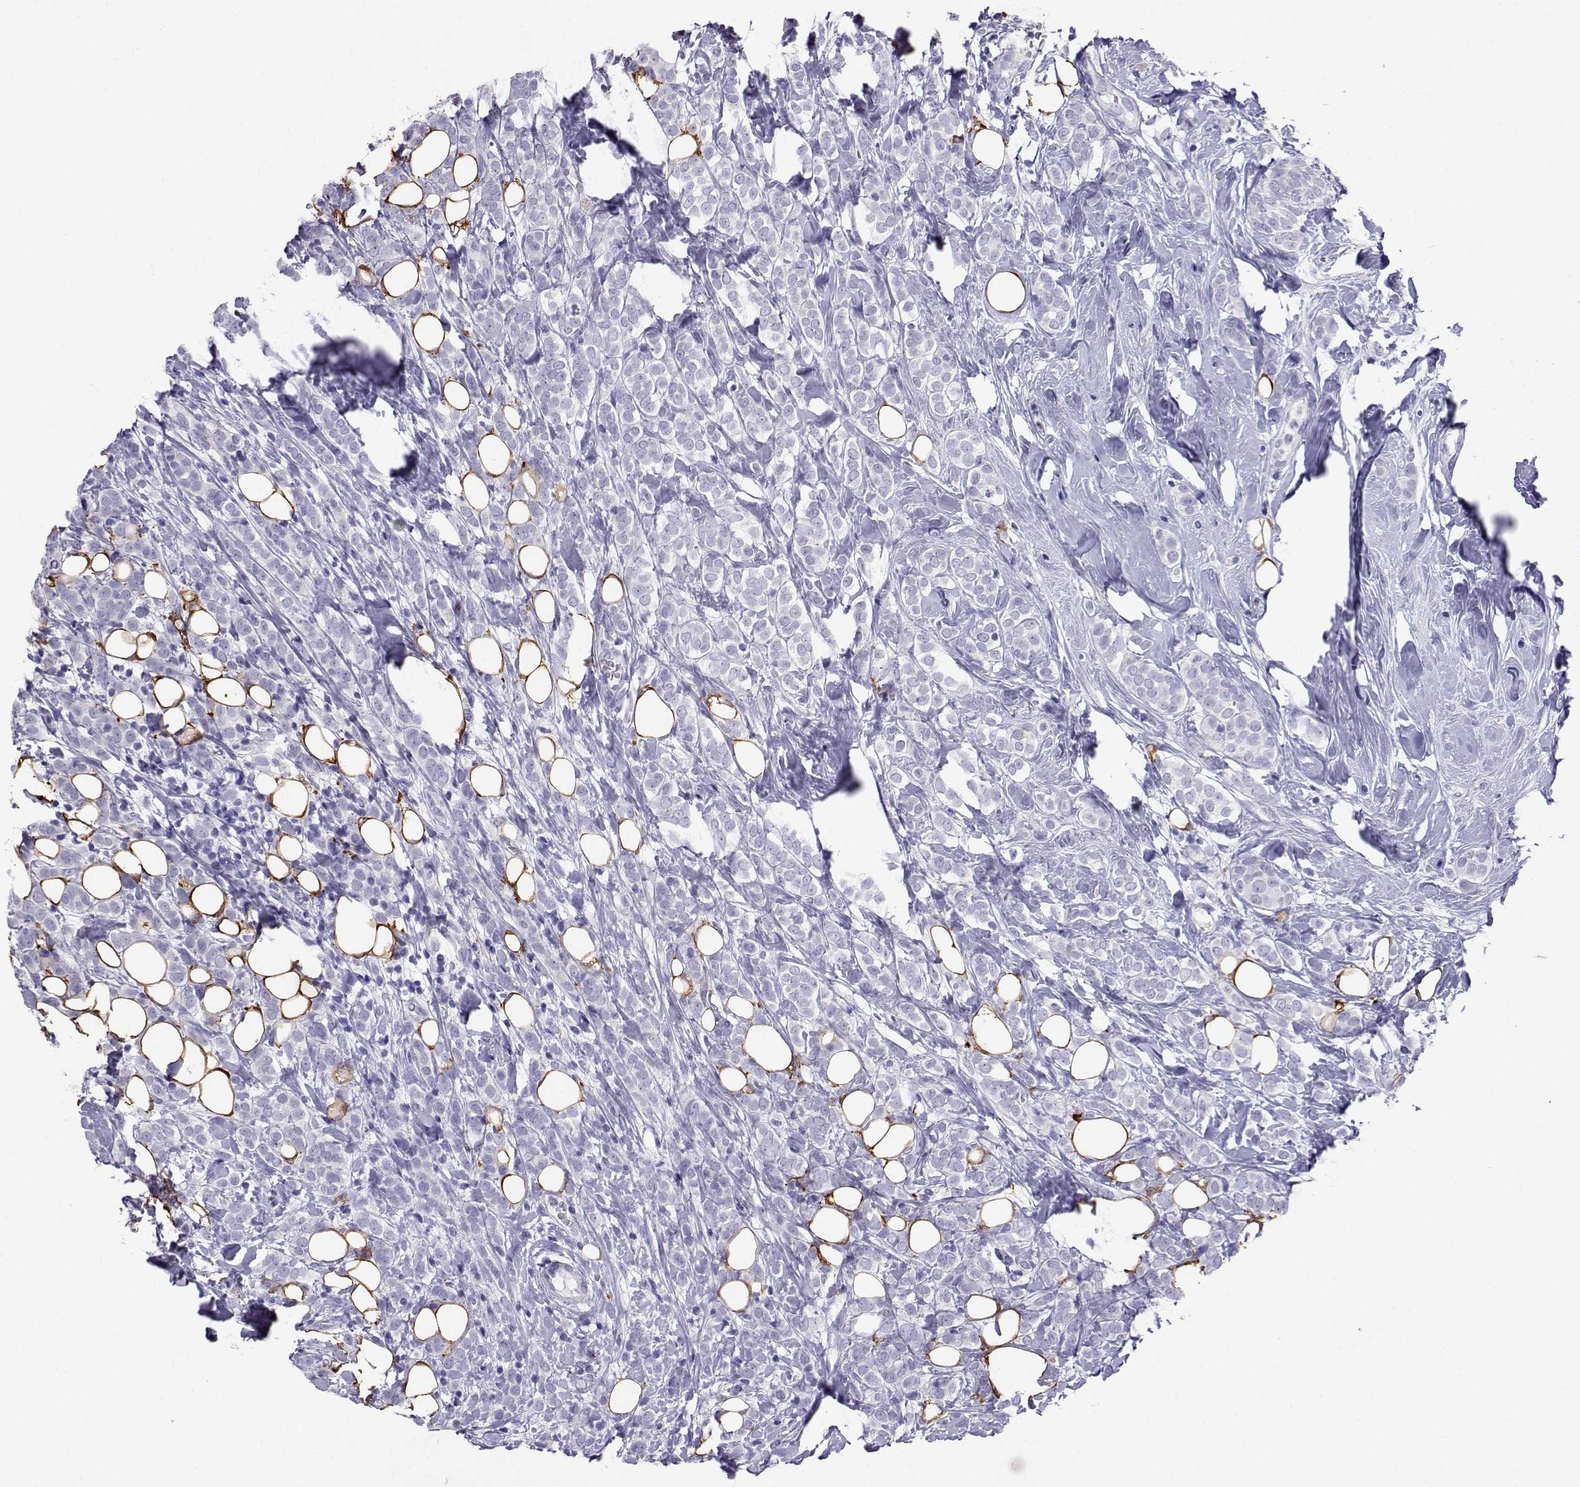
{"staining": {"intensity": "negative", "quantity": "none", "location": "none"}, "tissue": "breast cancer", "cell_type": "Tumor cells", "image_type": "cancer", "snomed": [{"axis": "morphology", "description": "Lobular carcinoma"}, {"axis": "topography", "description": "Breast"}], "caption": "High magnification brightfield microscopy of lobular carcinoma (breast) stained with DAB (brown) and counterstained with hematoxylin (blue): tumor cells show no significant staining.", "gene": "PLIN4", "patient": {"sex": "female", "age": 49}}